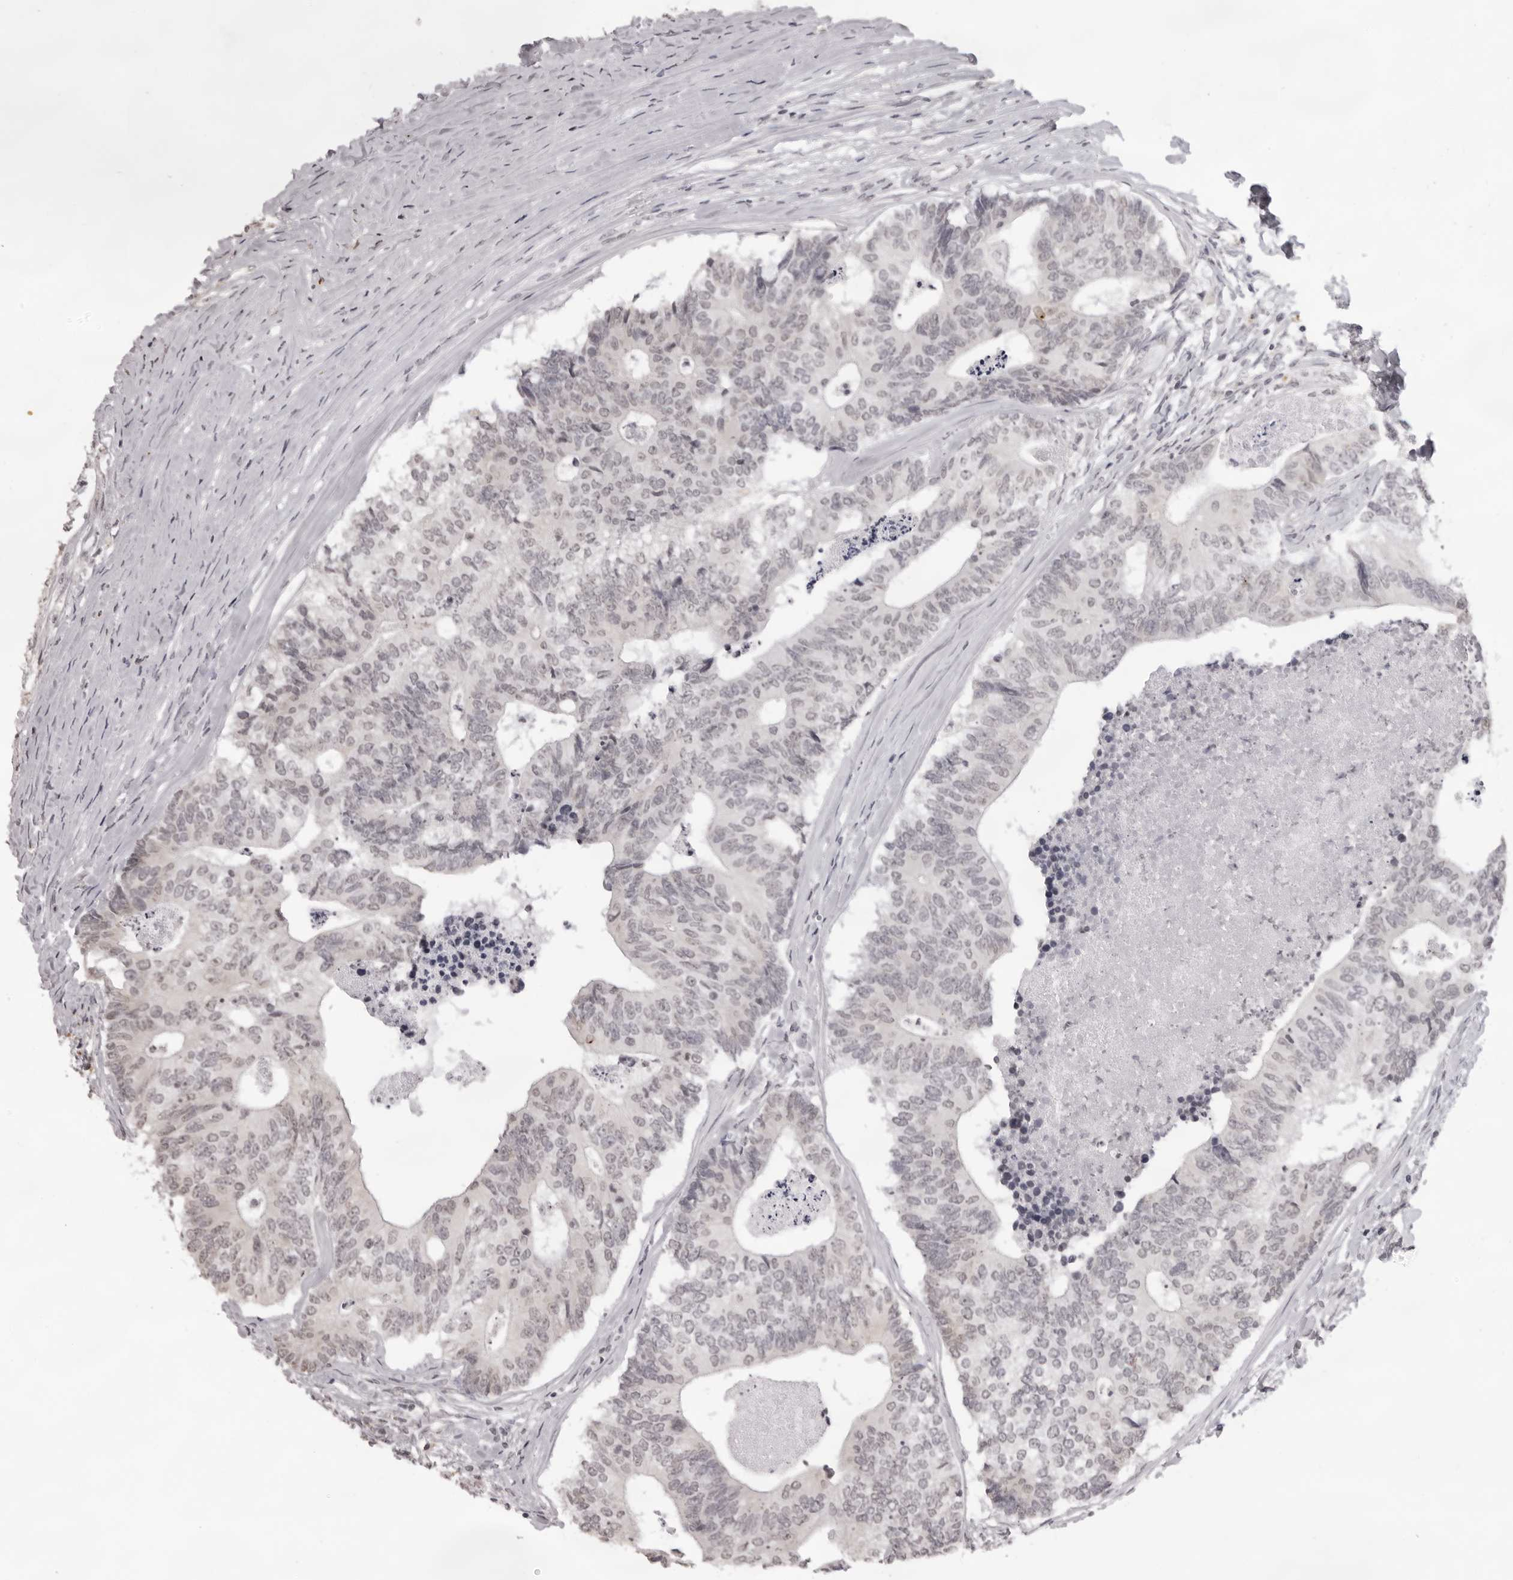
{"staining": {"intensity": "weak", "quantity": "<25%", "location": "nuclear"}, "tissue": "colorectal cancer", "cell_type": "Tumor cells", "image_type": "cancer", "snomed": [{"axis": "morphology", "description": "Adenocarcinoma, NOS"}, {"axis": "topography", "description": "Colon"}], "caption": "Colorectal cancer stained for a protein using IHC displays no staining tumor cells.", "gene": "NTM", "patient": {"sex": "female", "age": 67}}